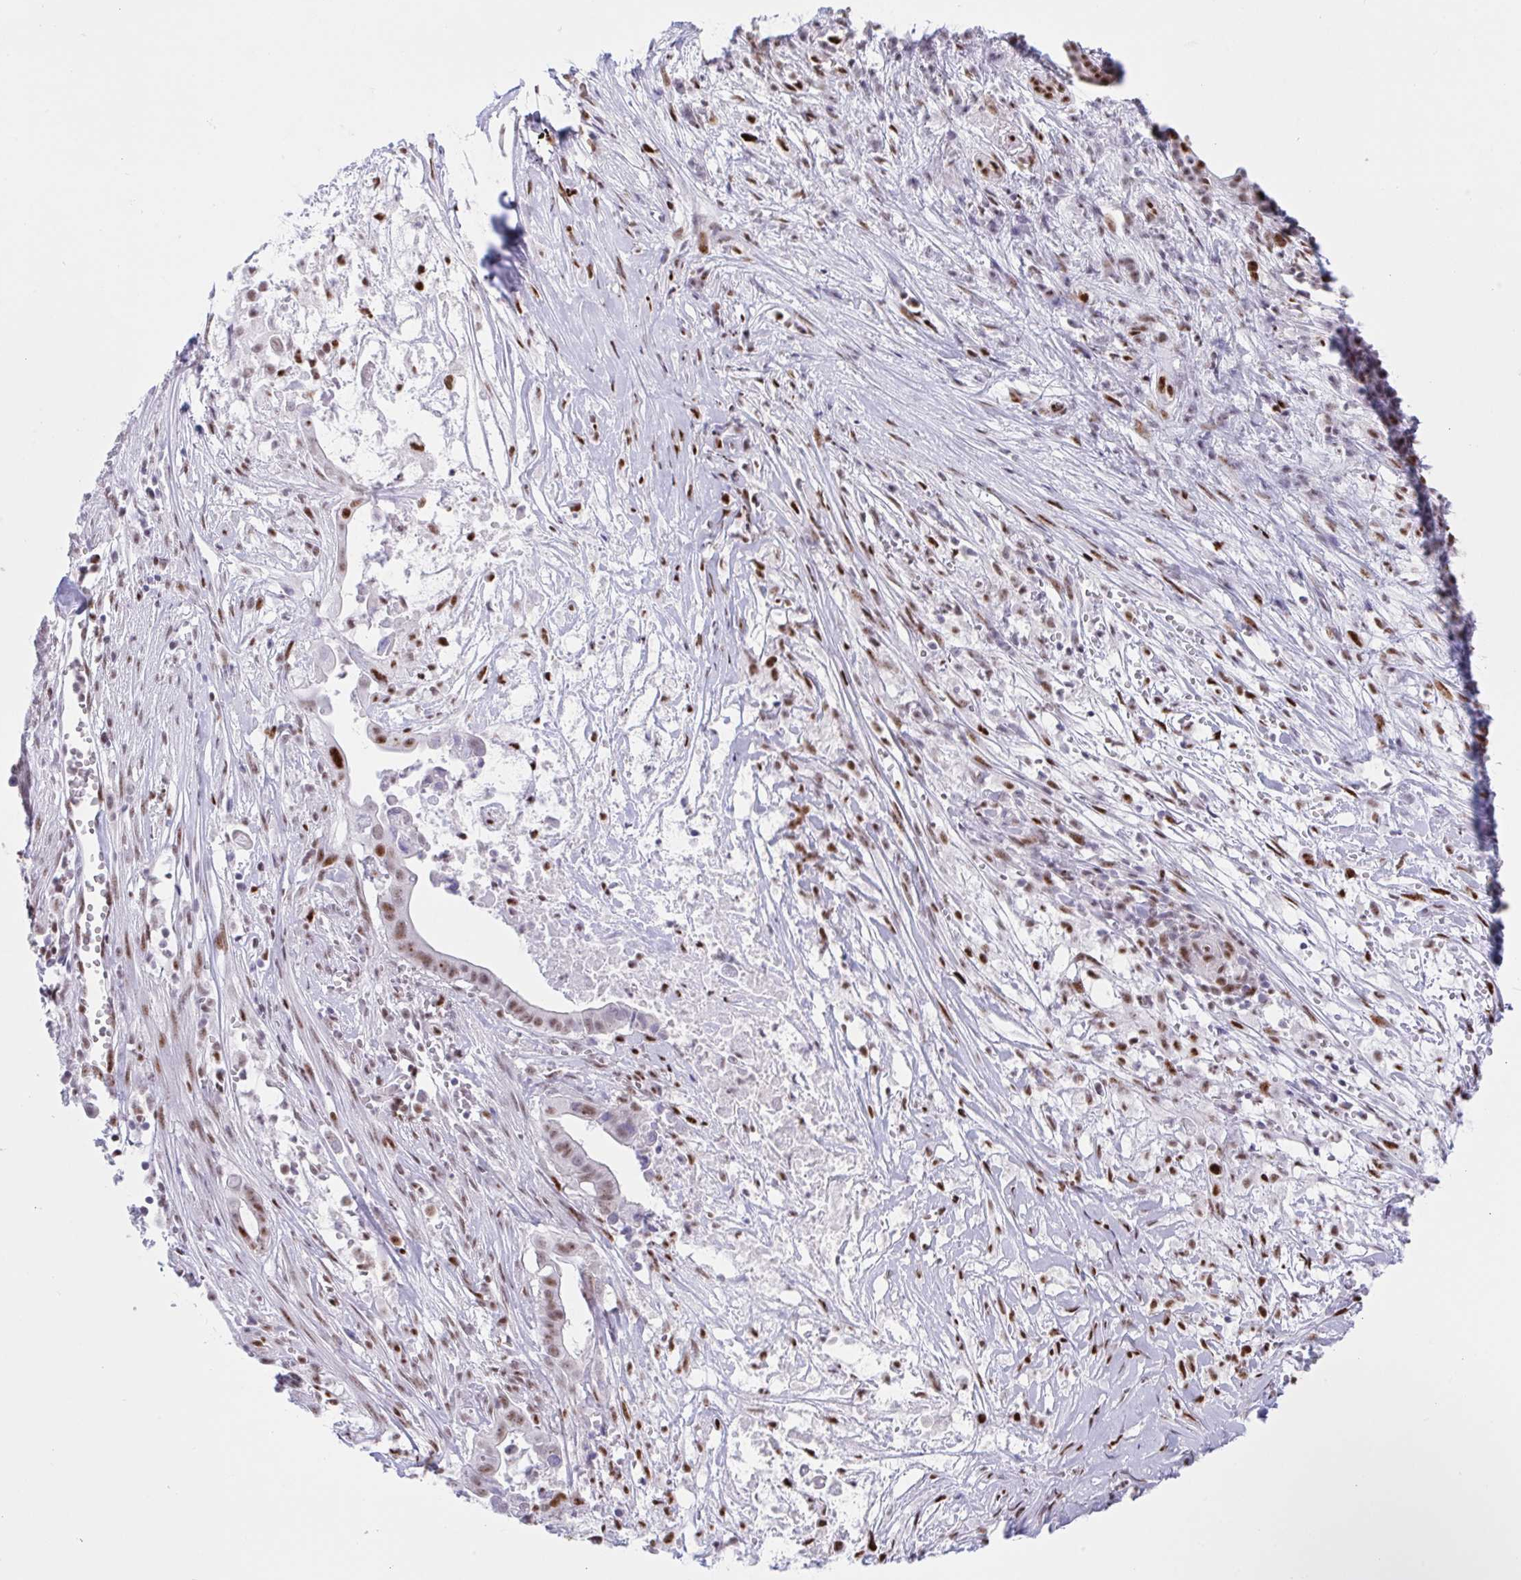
{"staining": {"intensity": "moderate", "quantity": ">75%", "location": "nuclear"}, "tissue": "pancreatic cancer", "cell_type": "Tumor cells", "image_type": "cancer", "snomed": [{"axis": "morphology", "description": "Adenocarcinoma, NOS"}, {"axis": "topography", "description": "Pancreas"}], "caption": "This histopathology image reveals IHC staining of pancreatic cancer, with medium moderate nuclear positivity in about >75% of tumor cells.", "gene": "IKZF2", "patient": {"sex": "male", "age": 61}}